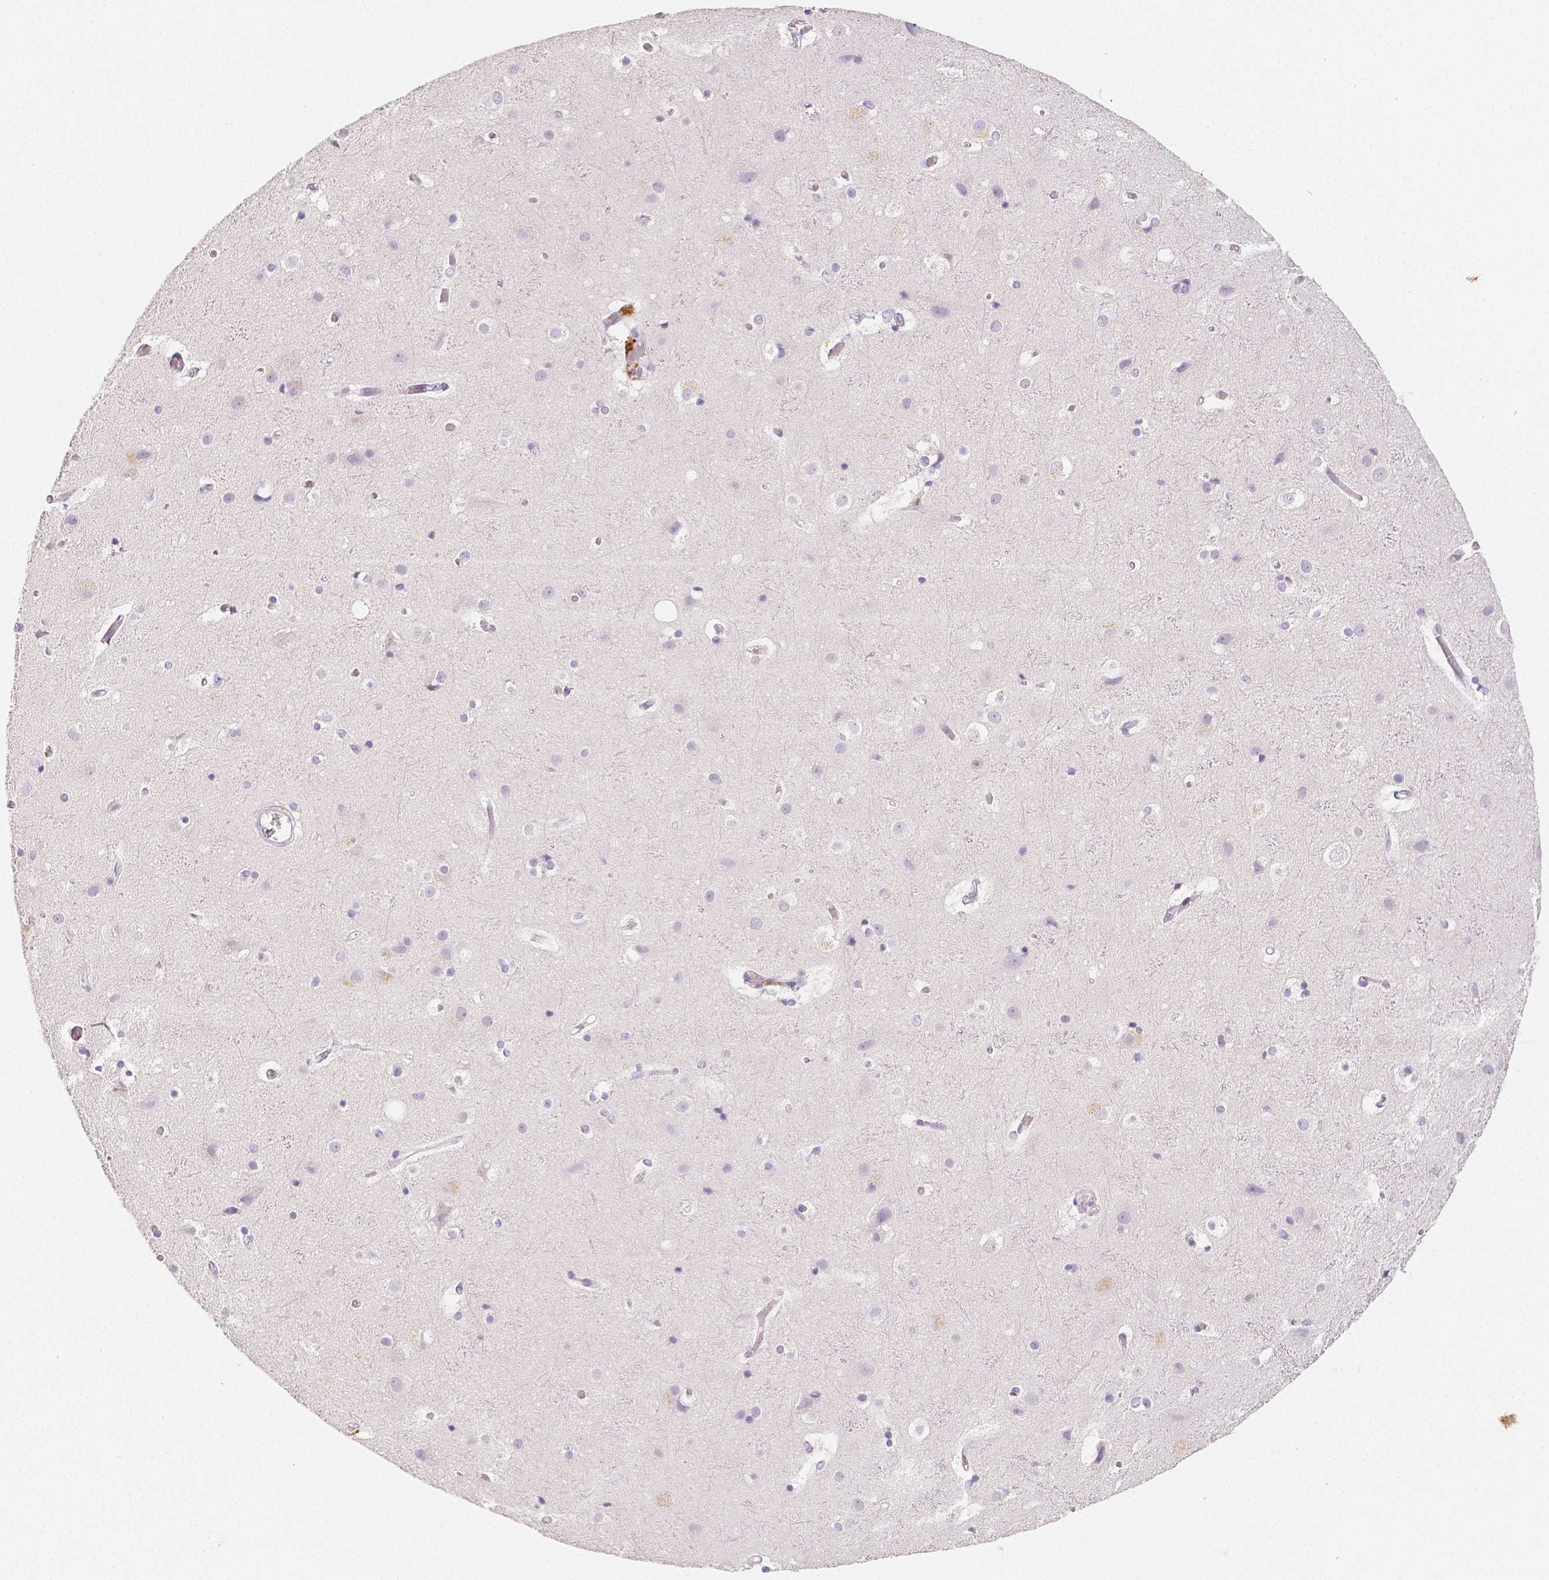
{"staining": {"intensity": "negative", "quantity": "none", "location": "none"}, "tissue": "cerebral cortex", "cell_type": "Endothelial cells", "image_type": "normal", "snomed": [{"axis": "morphology", "description": "Normal tissue, NOS"}, {"axis": "topography", "description": "Cerebral cortex"}], "caption": "Image shows no protein positivity in endothelial cells of unremarkable cerebral cortex.", "gene": "HNF1B", "patient": {"sex": "female", "age": 52}}